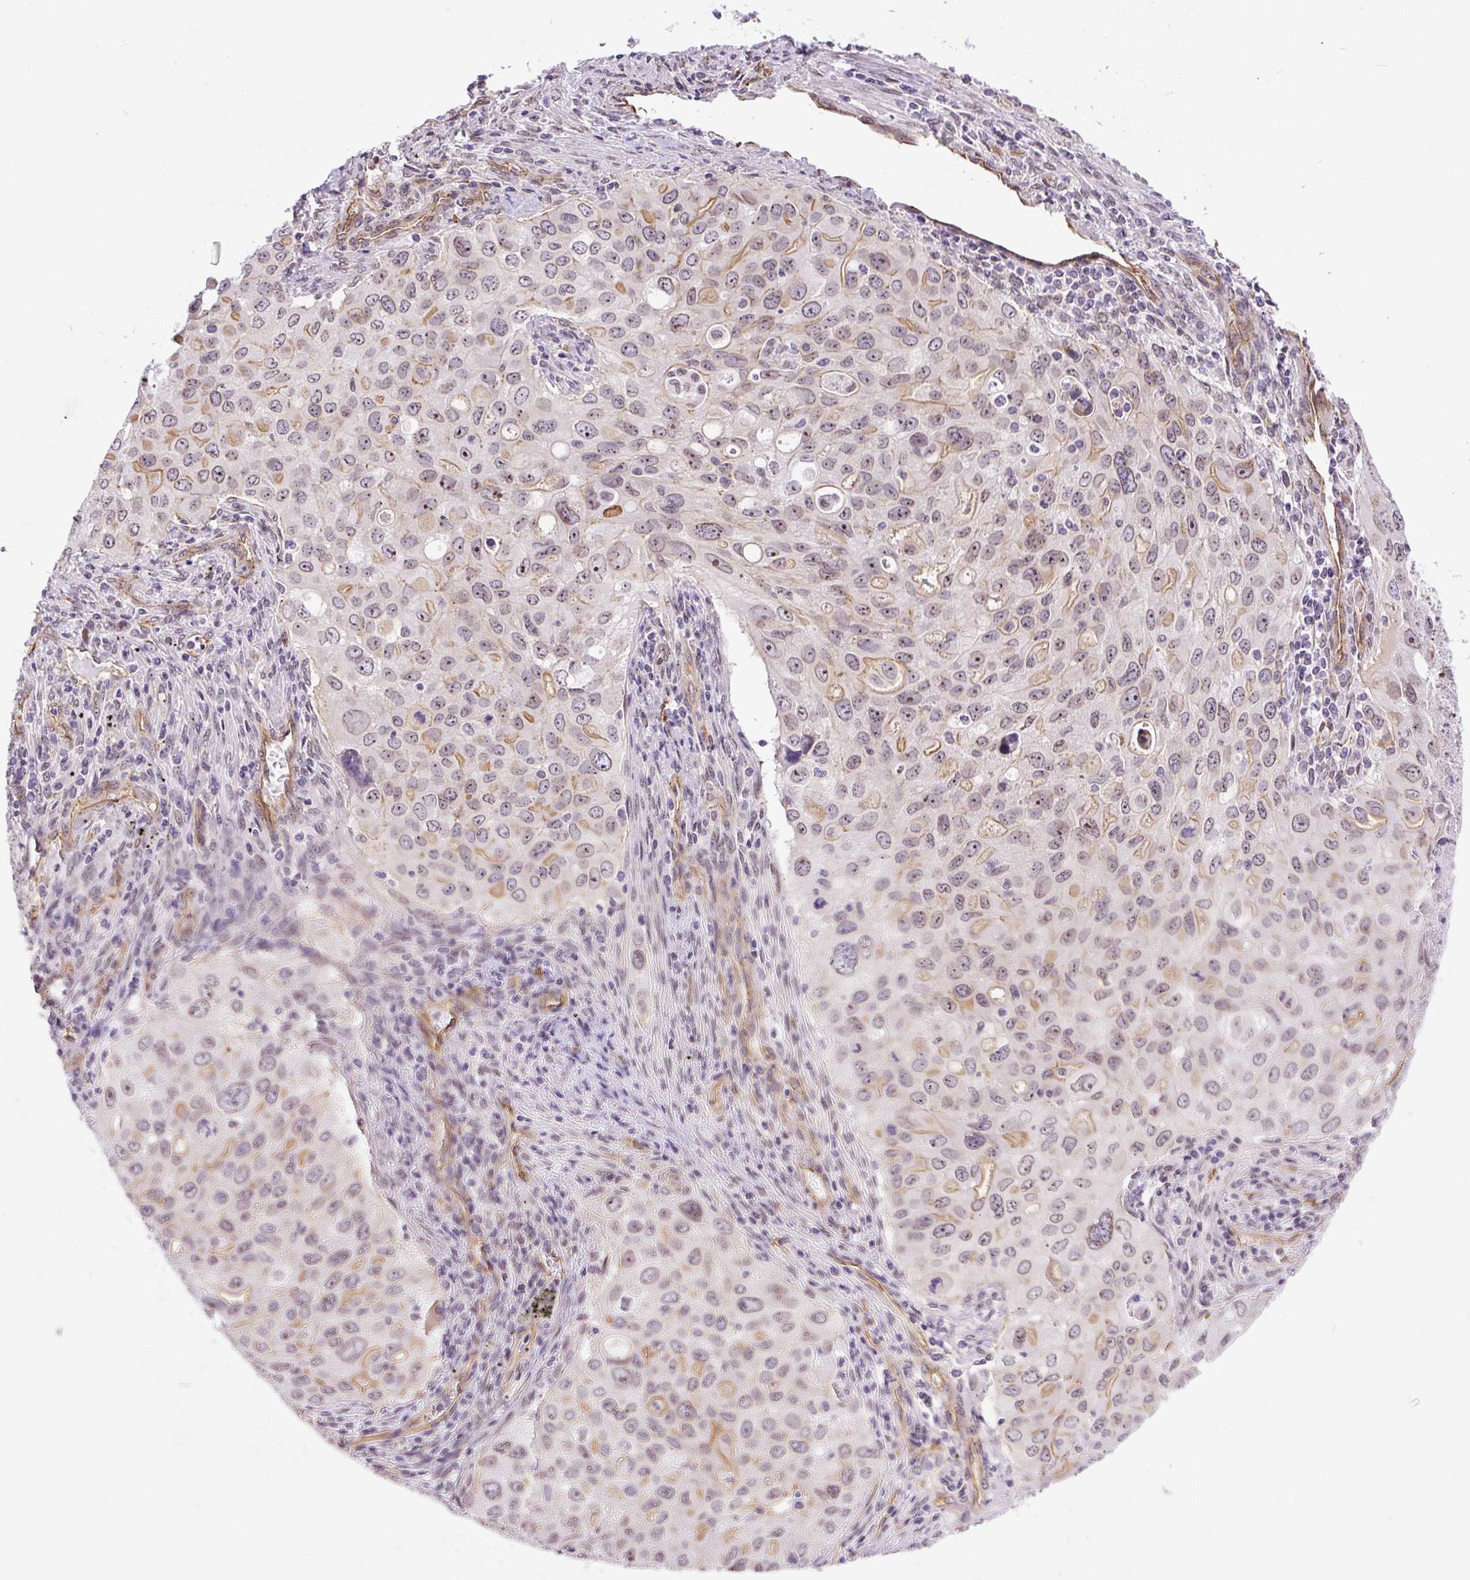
{"staining": {"intensity": "moderate", "quantity": "<25%", "location": "nuclear"}, "tissue": "lung cancer", "cell_type": "Tumor cells", "image_type": "cancer", "snomed": [{"axis": "morphology", "description": "Adenocarcinoma, NOS"}, {"axis": "morphology", "description": "Adenocarcinoma, metastatic, NOS"}, {"axis": "topography", "description": "Lymph node"}, {"axis": "topography", "description": "Lung"}], "caption": "Immunohistochemical staining of human metastatic adenocarcinoma (lung) displays low levels of moderate nuclear staining in approximately <25% of tumor cells.", "gene": "MYO5C", "patient": {"sex": "female", "age": 42}}